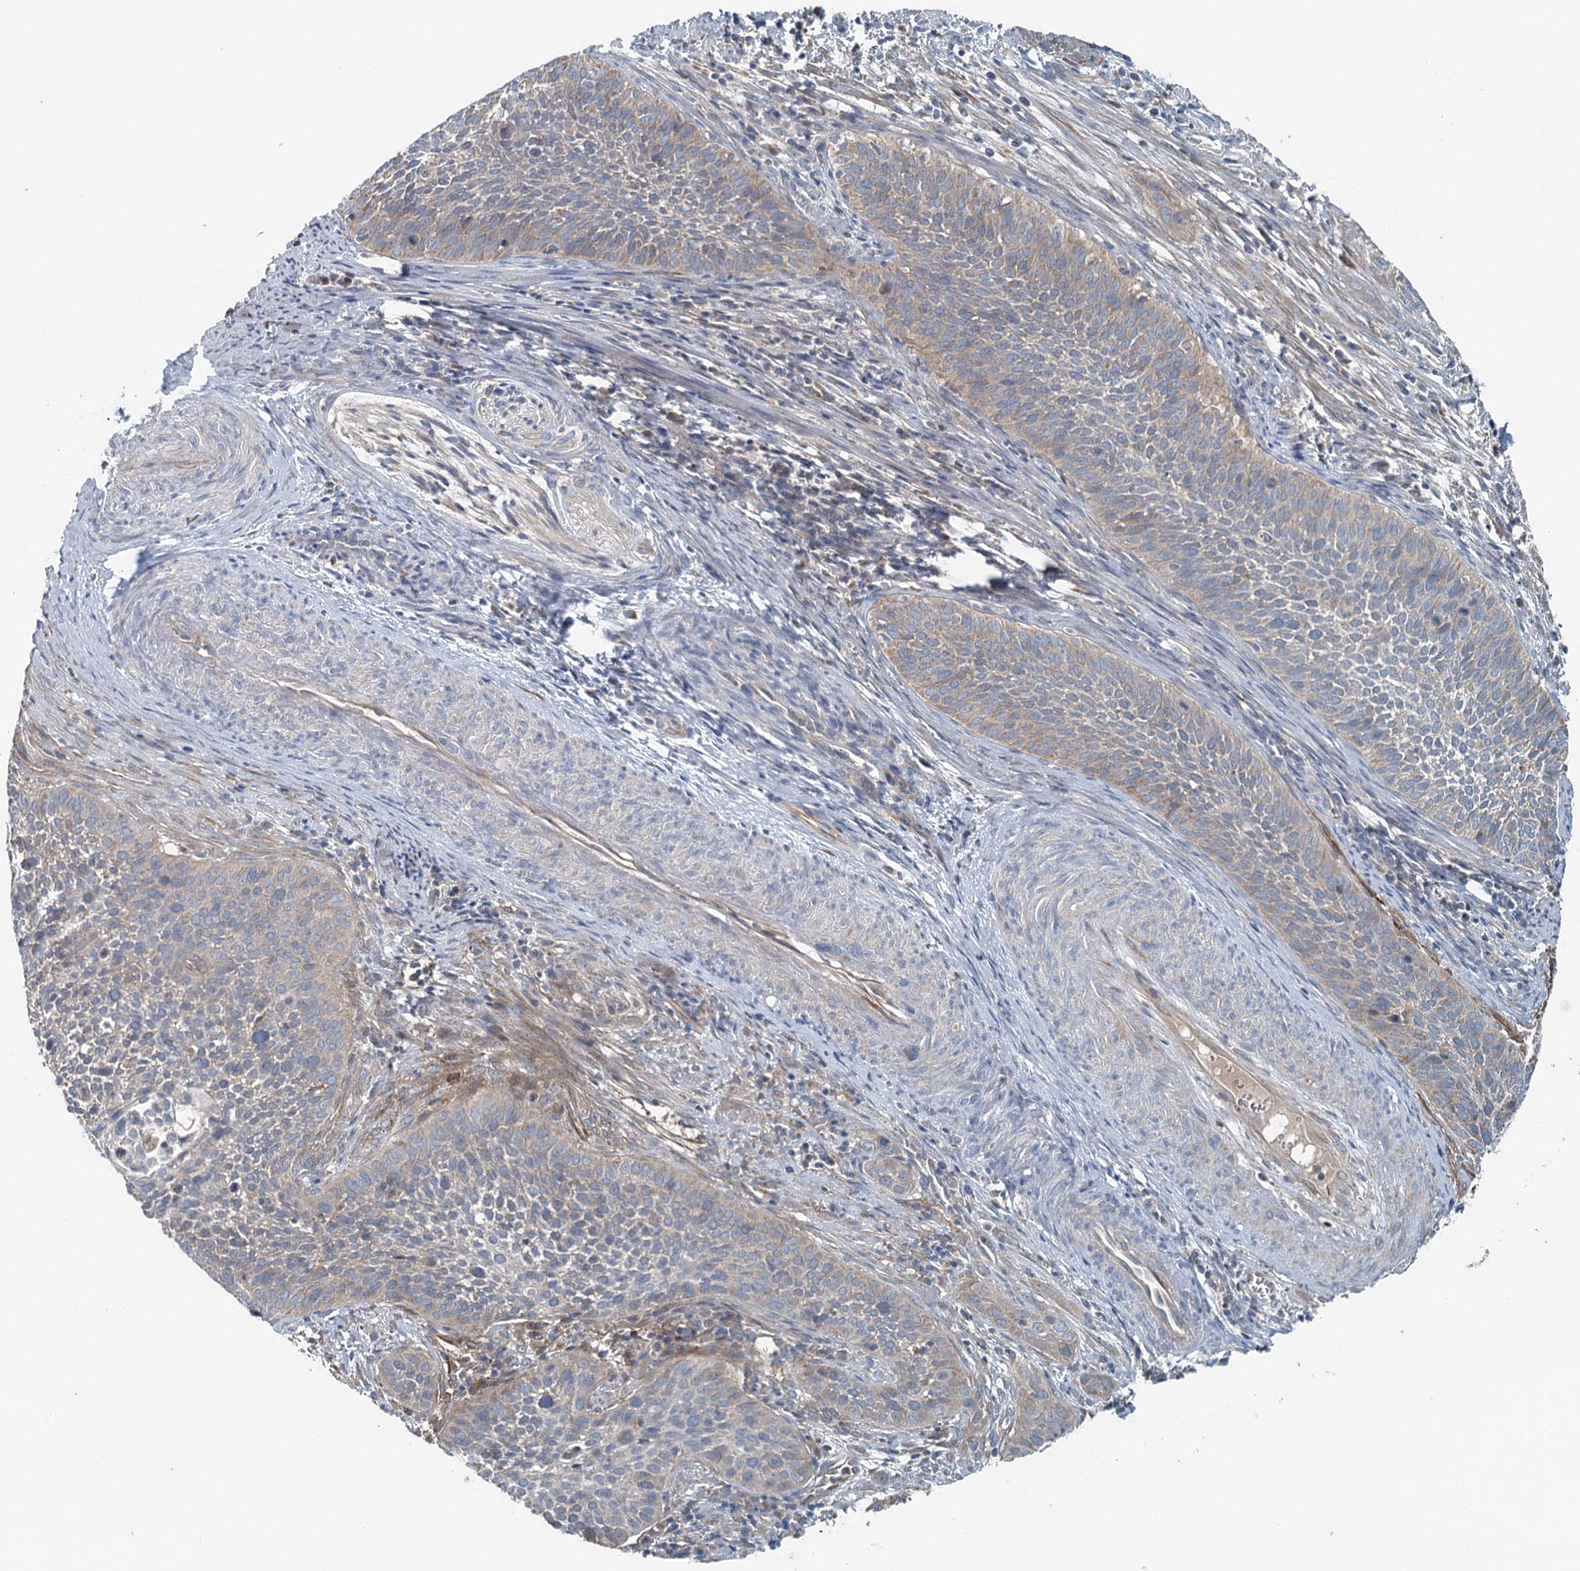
{"staining": {"intensity": "weak", "quantity": "<25%", "location": "cytoplasmic/membranous"}, "tissue": "cervical cancer", "cell_type": "Tumor cells", "image_type": "cancer", "snomed": [{"axis": "morphology", "description": "Squamous cell carcinoma, NOS"}, {"axis": "topography", "description": "Cervix"}], "caption": "Image shows no protein expression in tumor cells of cervical cancer tissue.", "gene": "CHCHD5", "patient": {"sex": "female", "age": 34}}